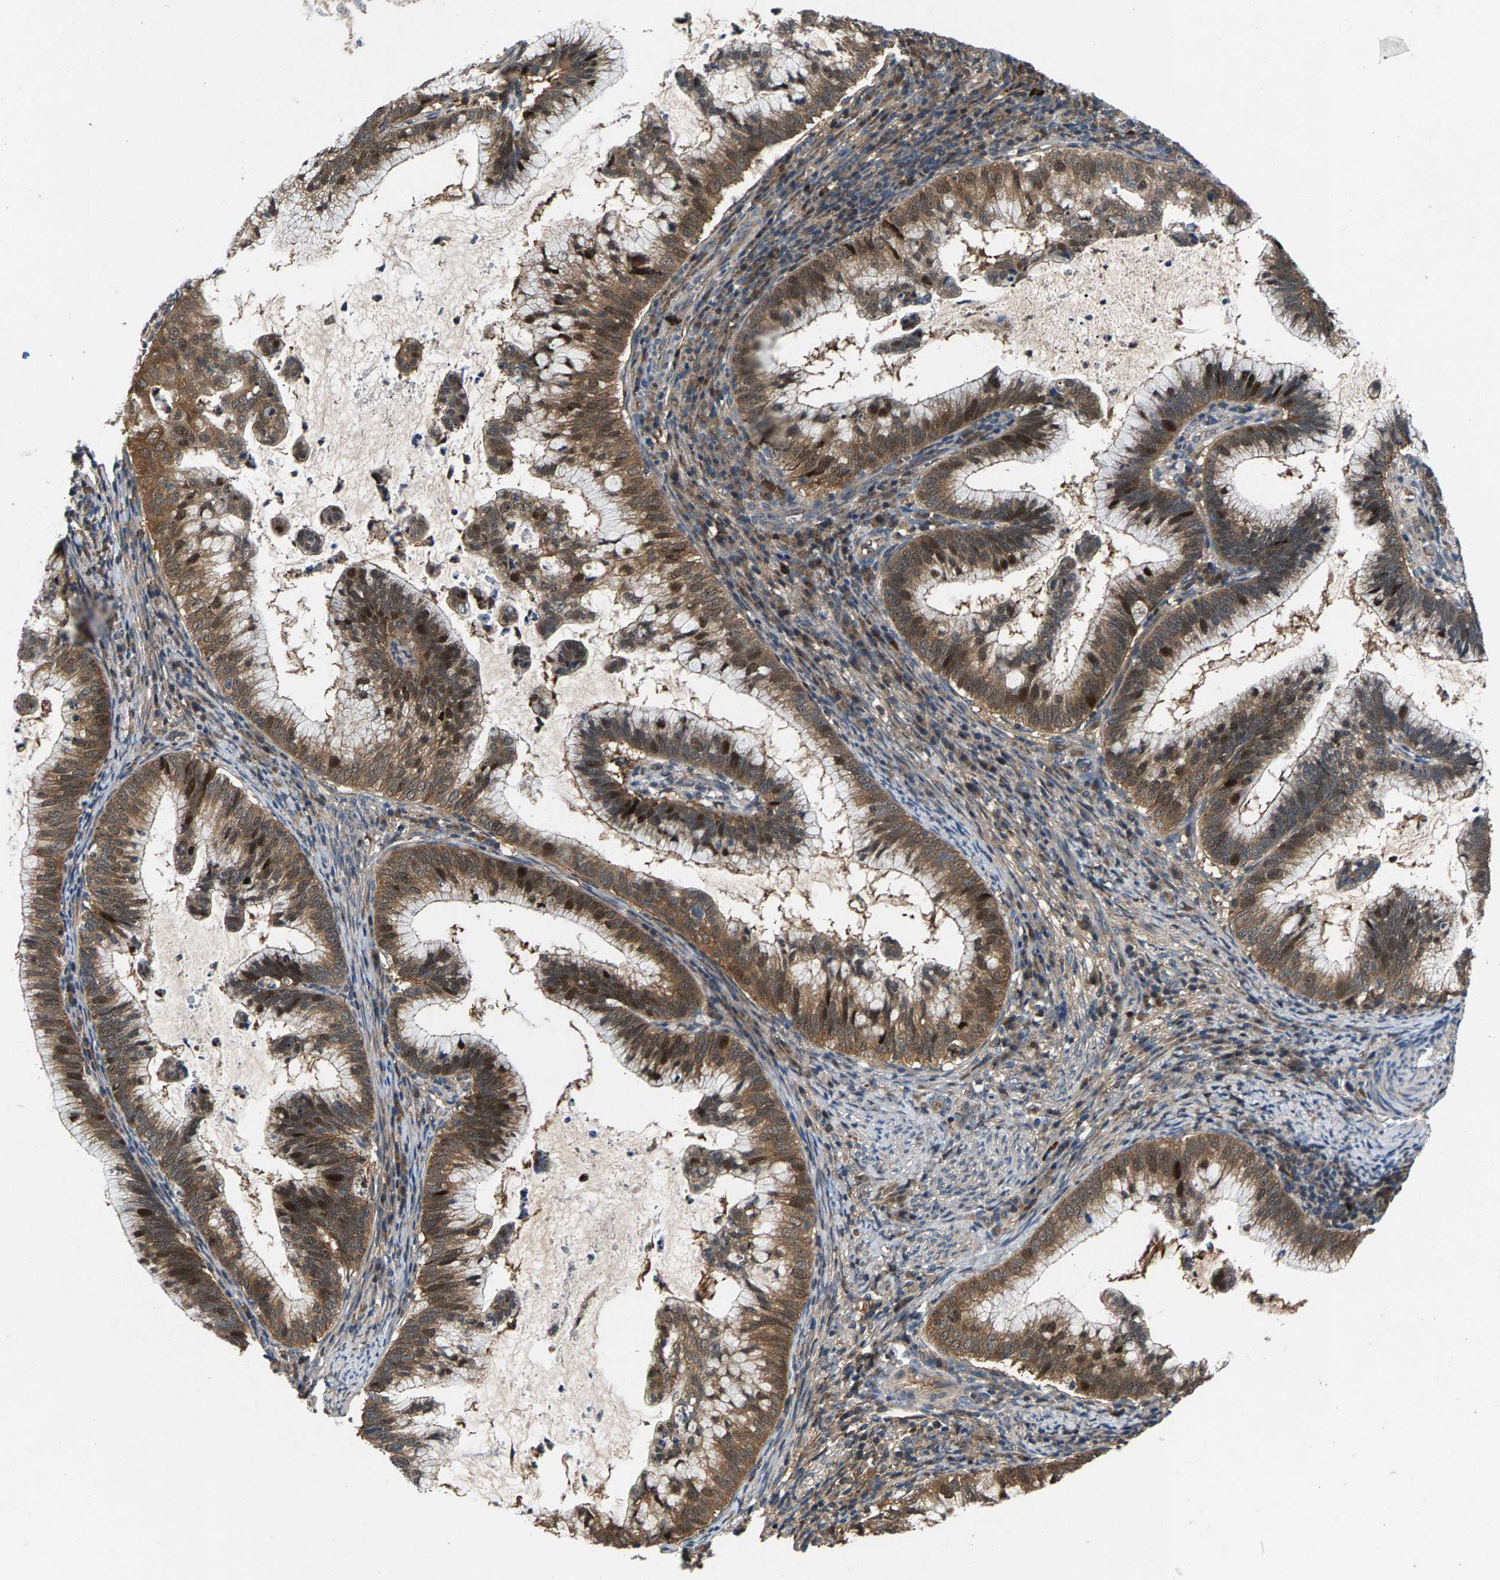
{"staining": {"intensity": "moderate", "quantity": ">75%", "location": "cytoplasmic/membranous,nuclear"}, "tissue": "cervical cancer", "cell_type": "Tumor cells", "image_type": "cancer", "snomed": [{"axis": "morphology", "description": "Adenocarcinoma, NOS"}, {"axis": "topography", "description": "Cervix"}], "caption": "A brown stain highlights moderate cytoplasmic/membranous and nuclear staining of a protein in cervical cancer (adenocarcinoma) tumor cells.", "gene": "FAM78A", "patient": {"sex": "female", "age": 36}}